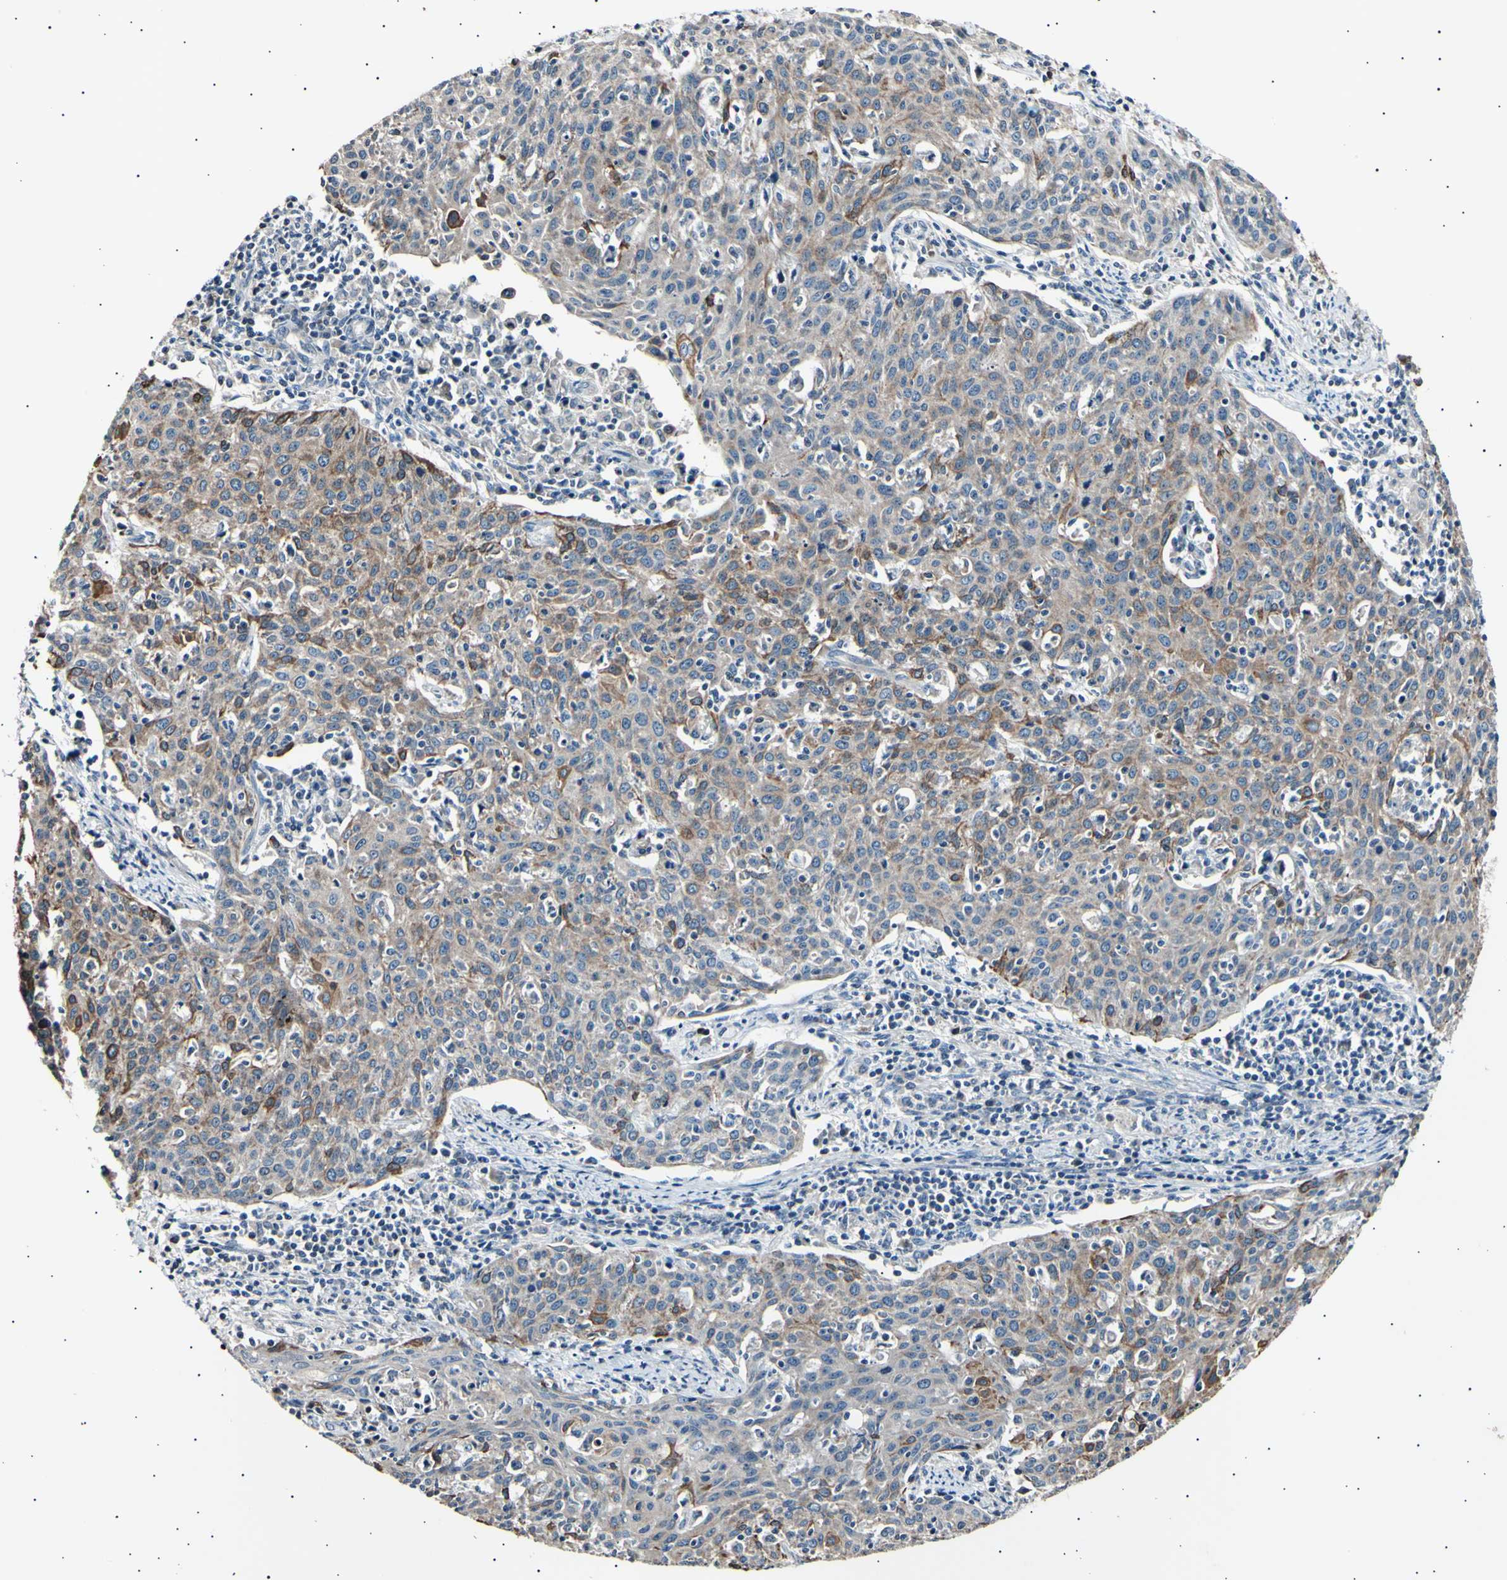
{"staining": {"intensity": "moderate", "quantity": ">75%", "location": "cytoplasmic/membranous"}, "tissue": "cervical cancer", "cell_type": "Tumor cells", "image_type": "cancer", "snomed": [{"axis": "morphology", "description": "Squamous cell carcinoma, NOS"}, {"axis": "topography", "description": "Cervix"}], "caption": "Immunohistochemical staining of squamous cell carcinoma (cervical) reveals medium levels of moderate cytoplasmic/membranous positivity in about >75% of tumor cells.", "gene": "ITGA6", "patient": {"sex": "female", "age": 38}}